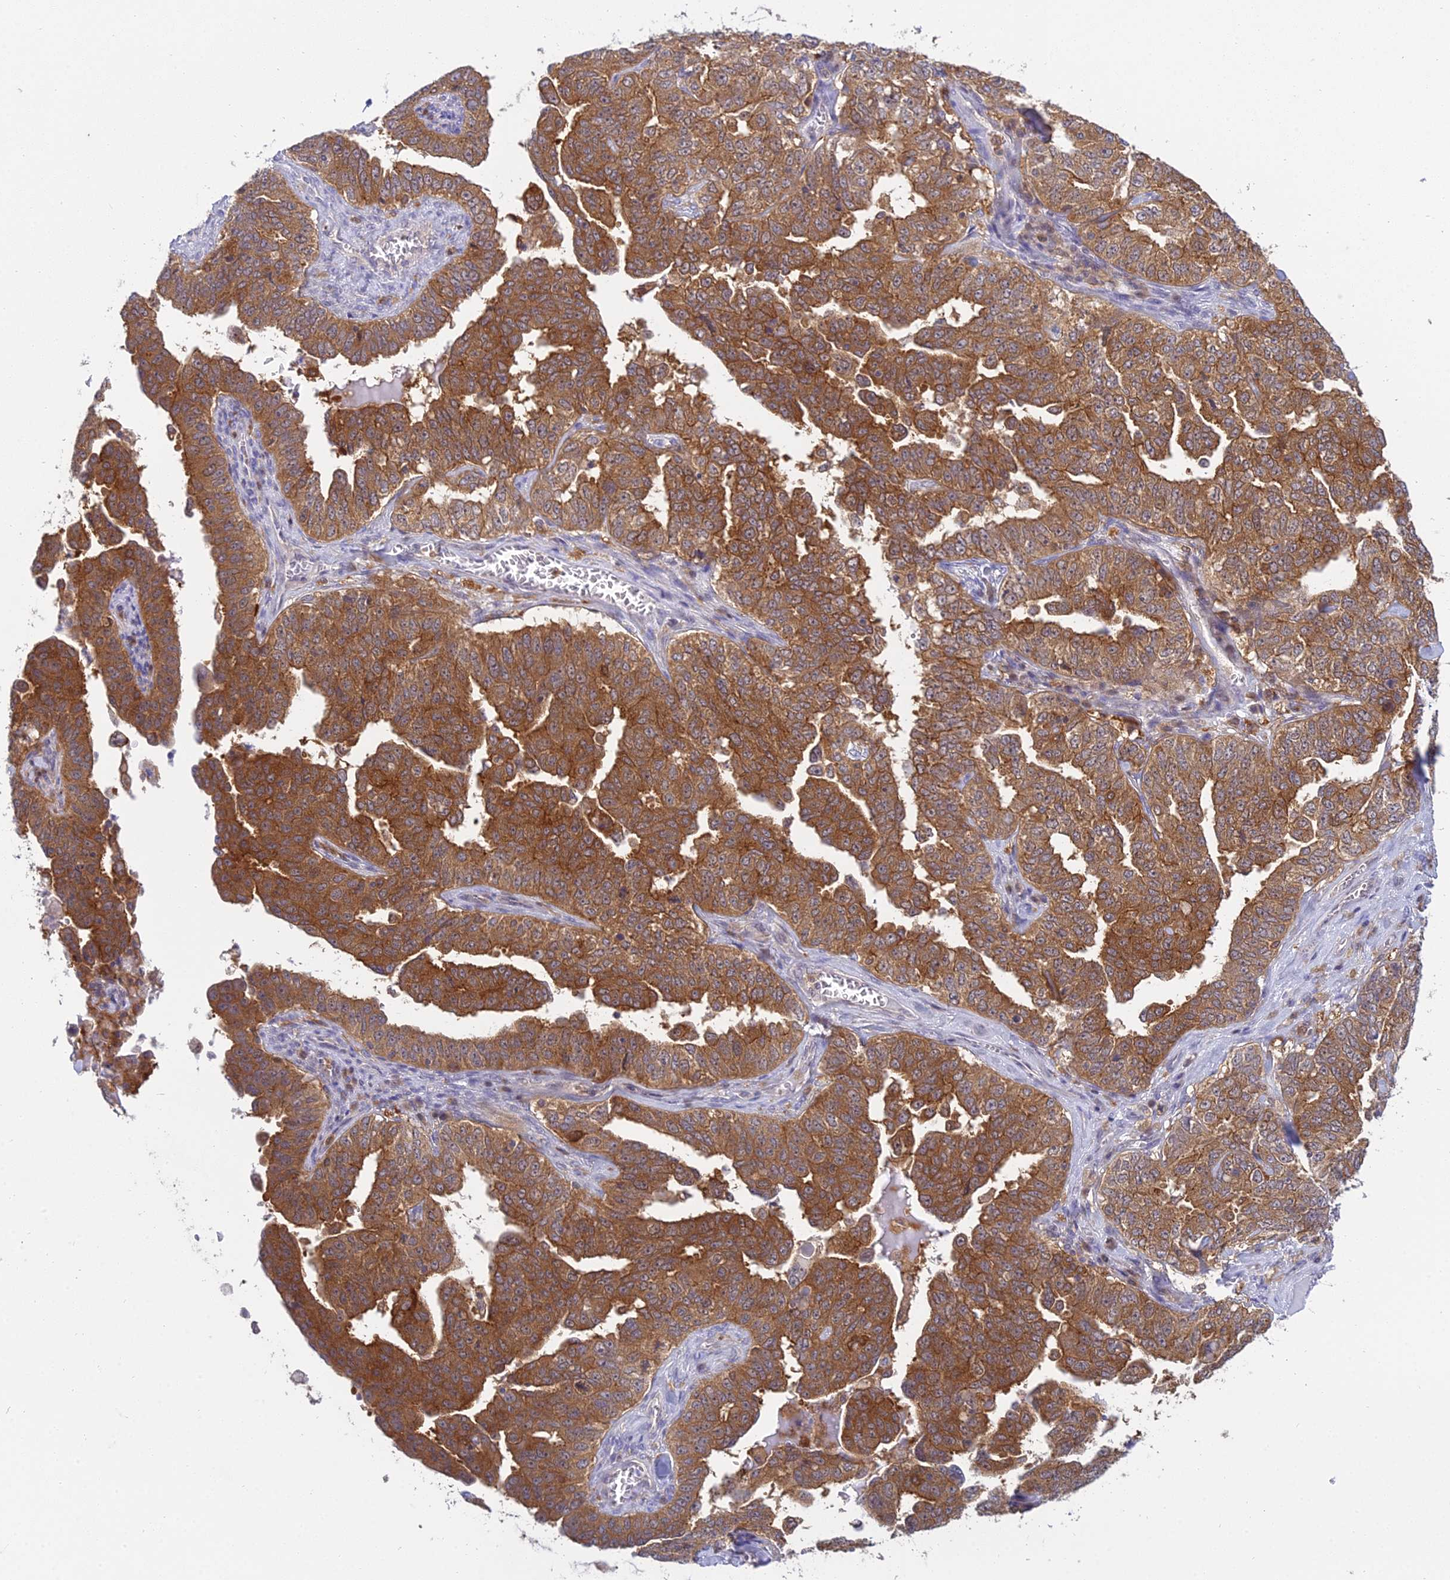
{"staining": {"intensity": "moderate", "quantity": ">75%", "location": "cytoplasmic/membranous"}, "tissue": "ovarian cancer", "cell_type": "Tumor cells", "image_type": "cancer", "snomed": [{"axis": "morphology", "description": "Carcinoma, endometroid"}, {"axis": "topography", "description": "Ovary"}], "caption": "Immunohistochemistry (IHC) histopathology image of human endometroid carcinoma (ovarian) stained for a protein (brown), which displays medium levels of moderate cytoplasmic/membranous positivity in approximately >75% of tumor cells.", "gene": "UBE2G1", "patient": {"sex": "female", "age": 62}}